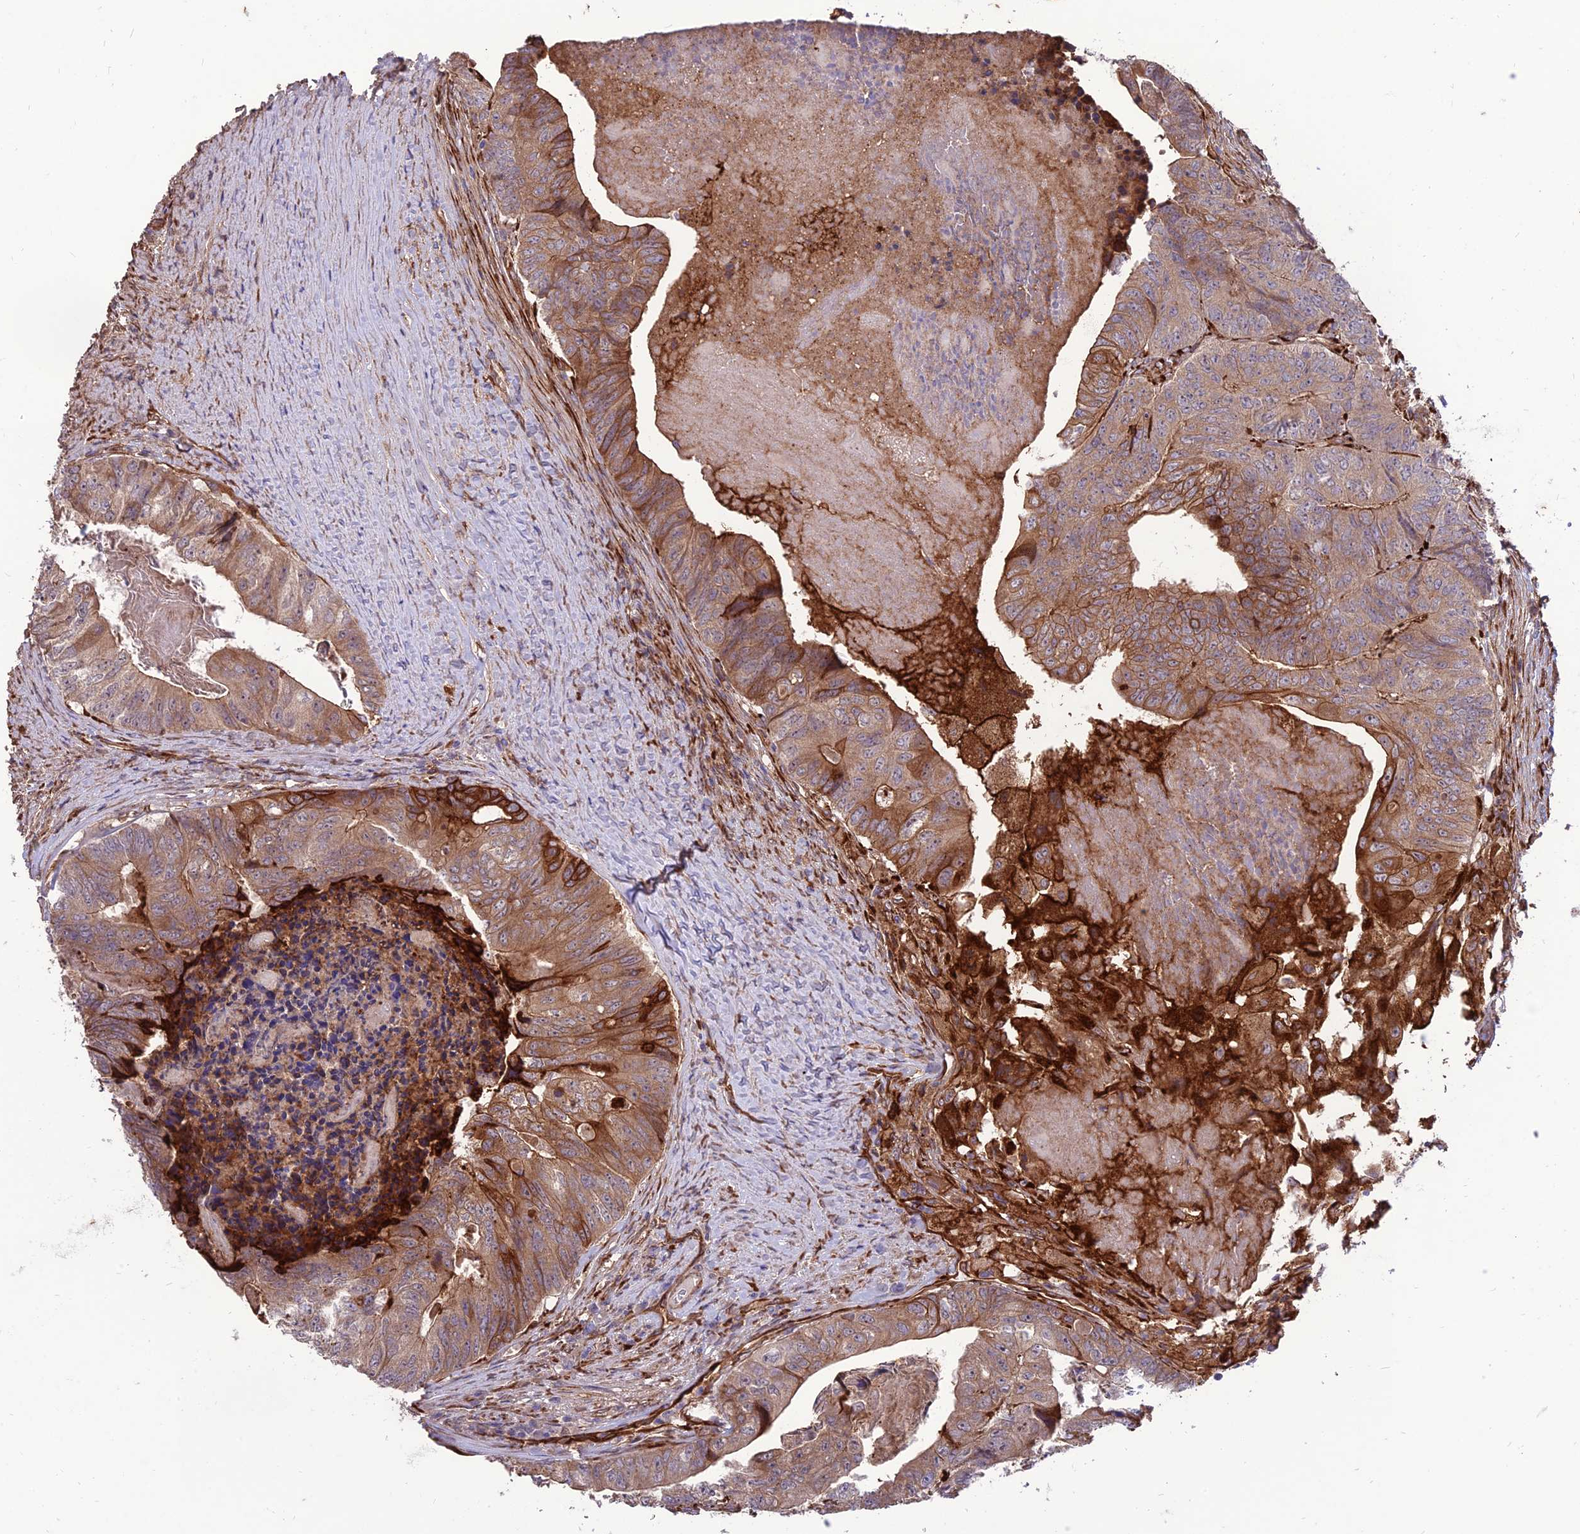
{"staining": {"intensity": "strong", "quantity": "<25%", "location": "cytoplasmic/membranous"}, "tissue": "colorectal cancer", "cell_type": "Tumor cells", "image_type": "cancer", "snomed": [{"axis": "morphology", "description": "Adenocarcinoma, NOS"}, {"axis": "topography", "description": "Colon"}], "caption": "Immunohistochemical staining of colorectal cancer (adenocarcinoma) demonstrates medium levels of strong cytoplasmic/membranous protein expression in approximately <25% of tumor cells.", "gene": "CRTAP", "patient": {"sex": "female", "age": 67}}